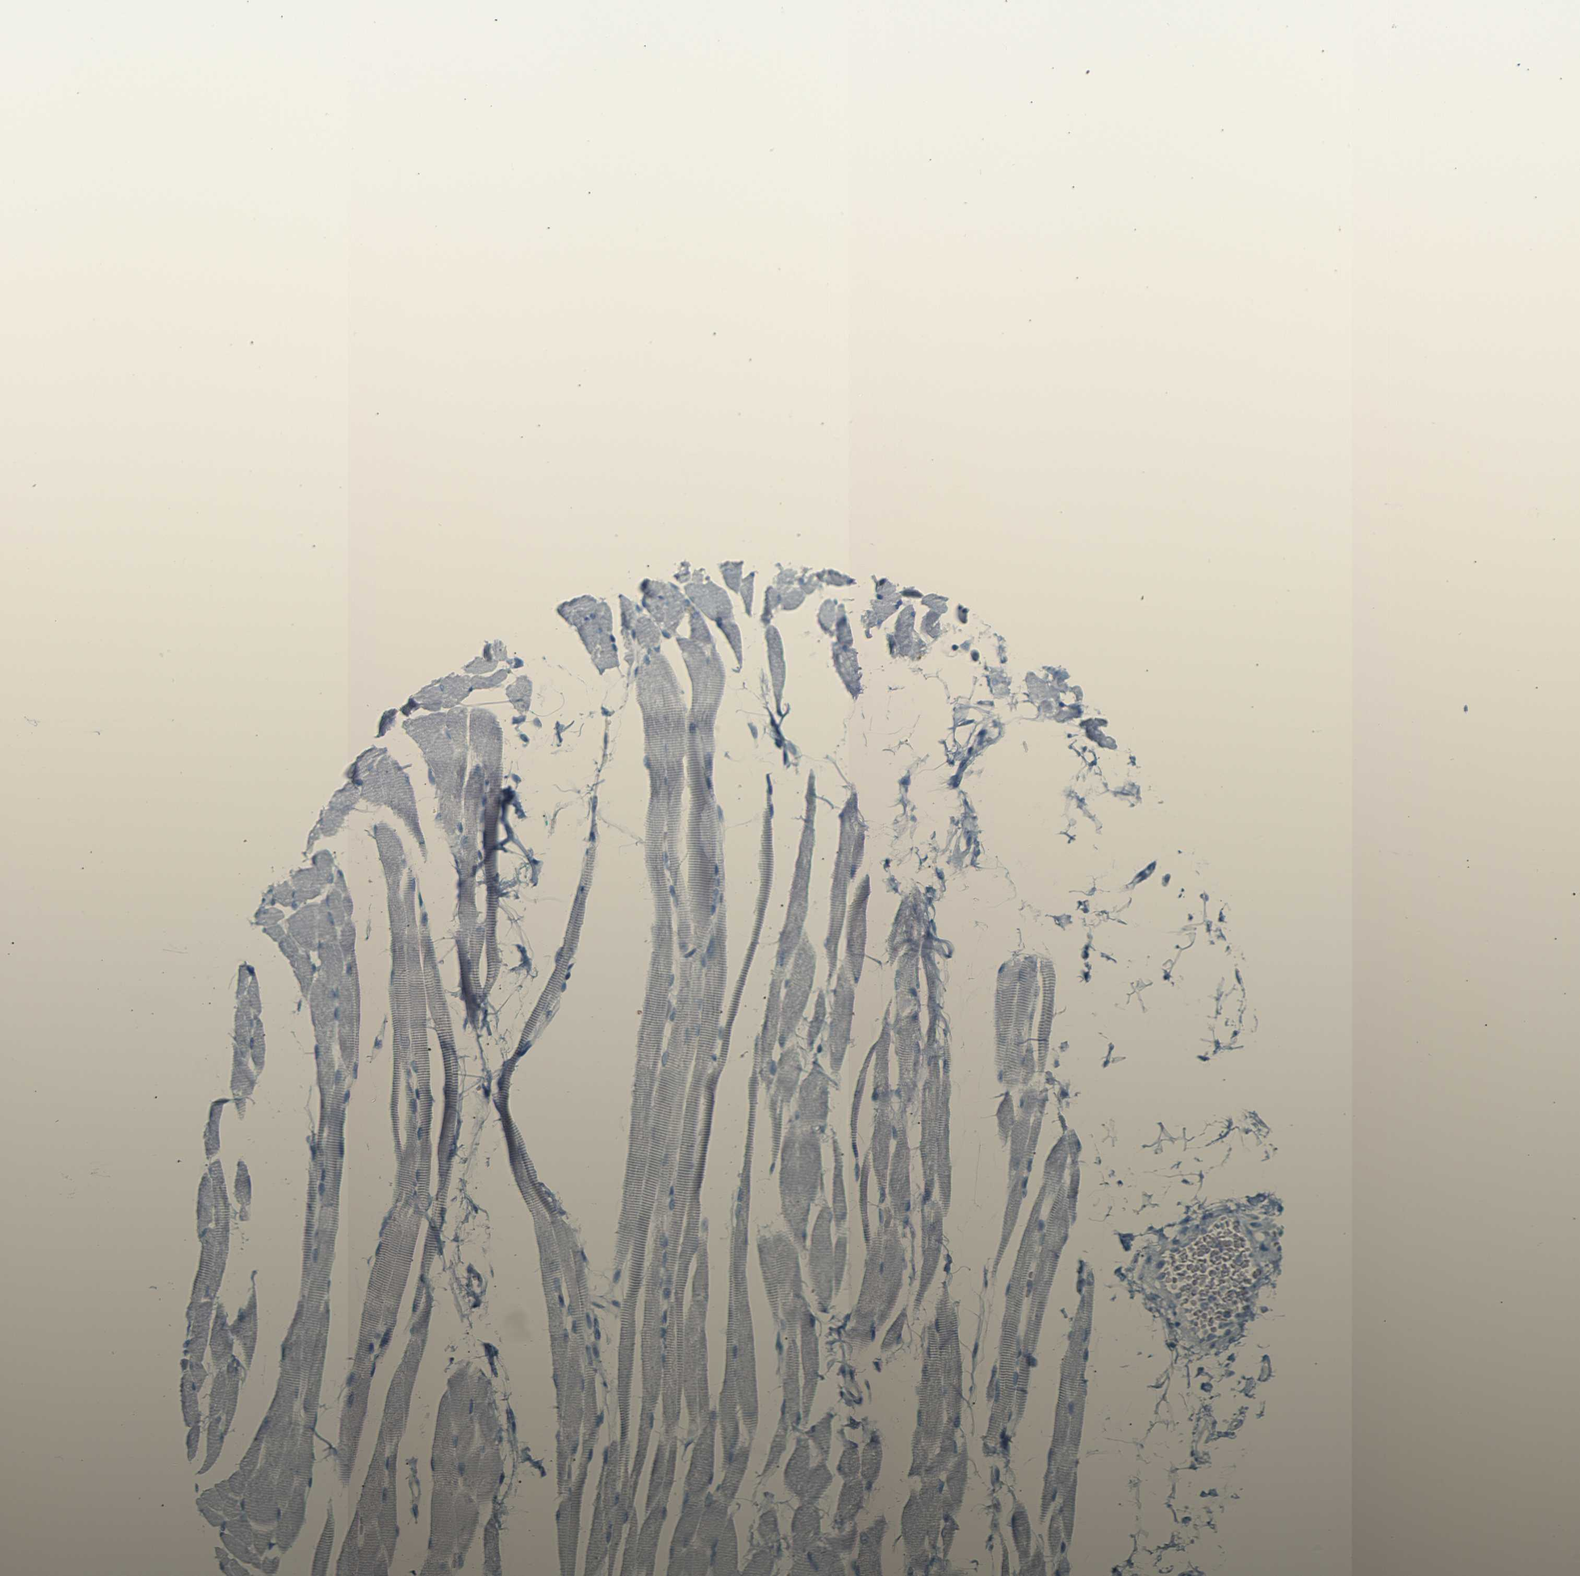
{"staining": {"intensity": "negative", "quantity": "none", "location": "none"}, "tissue": "skeletal muscle", "cell_type": "Myocytes", "image_type": "normal", "snomed": [{"axis": "morphology", "description": "Normal tissue, NOS"}, {"axis": "topography", "description": "Skeletal muscle"}, {"axis": "topography", "description": "Oral tissue"}, {"axis": "topography", "description": "Peripheral nerve tissue"}], "caption": "Unremarkable skeletal muscle was stained to show a protein in brown. There is no significant staining in myocytes. (Immunohistochemistry (ihc), brightfield microscopy, high magnification).", "gene": "DYNAP", "patient": {"sex": "female", "age": 84}}